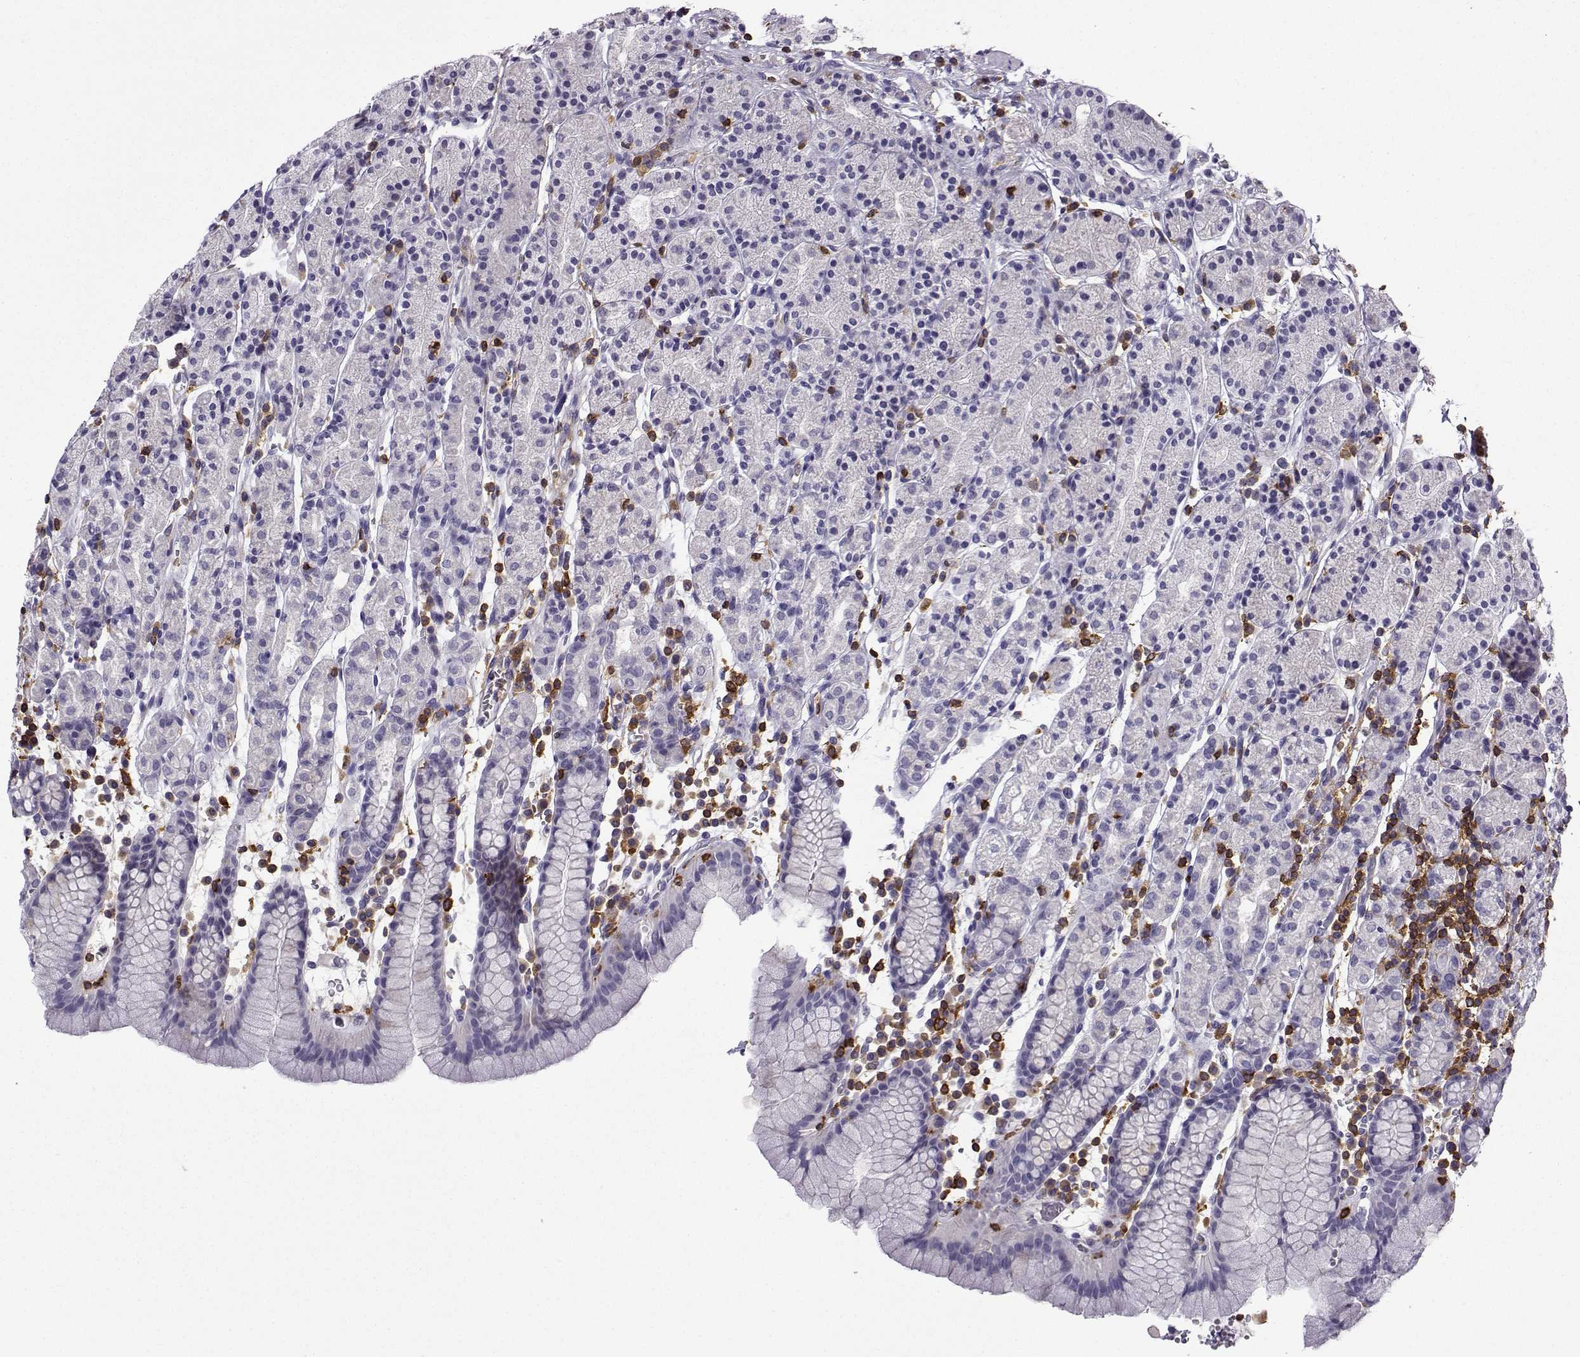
{"staining": {"intensity": "negative", "quantity": "none", "location": "none"}, "tissue": "stomach", "cell_type": "Glandular cells", "image_type": "normal", "snomed": [{"axis": "morphology", "description": "Normal tissue, NOS"}, {"axis": "topography", "description": "Stomach, upper"}, {"axis": "topography", "description": "Stomach"}], "caption": "IHC photomicrograph of normal stomach: stomach stained with DAB shows no significant protein staining in glandular cells.", "gene": "DOCK10", "patient": {"sex": "male", "age": 62}}